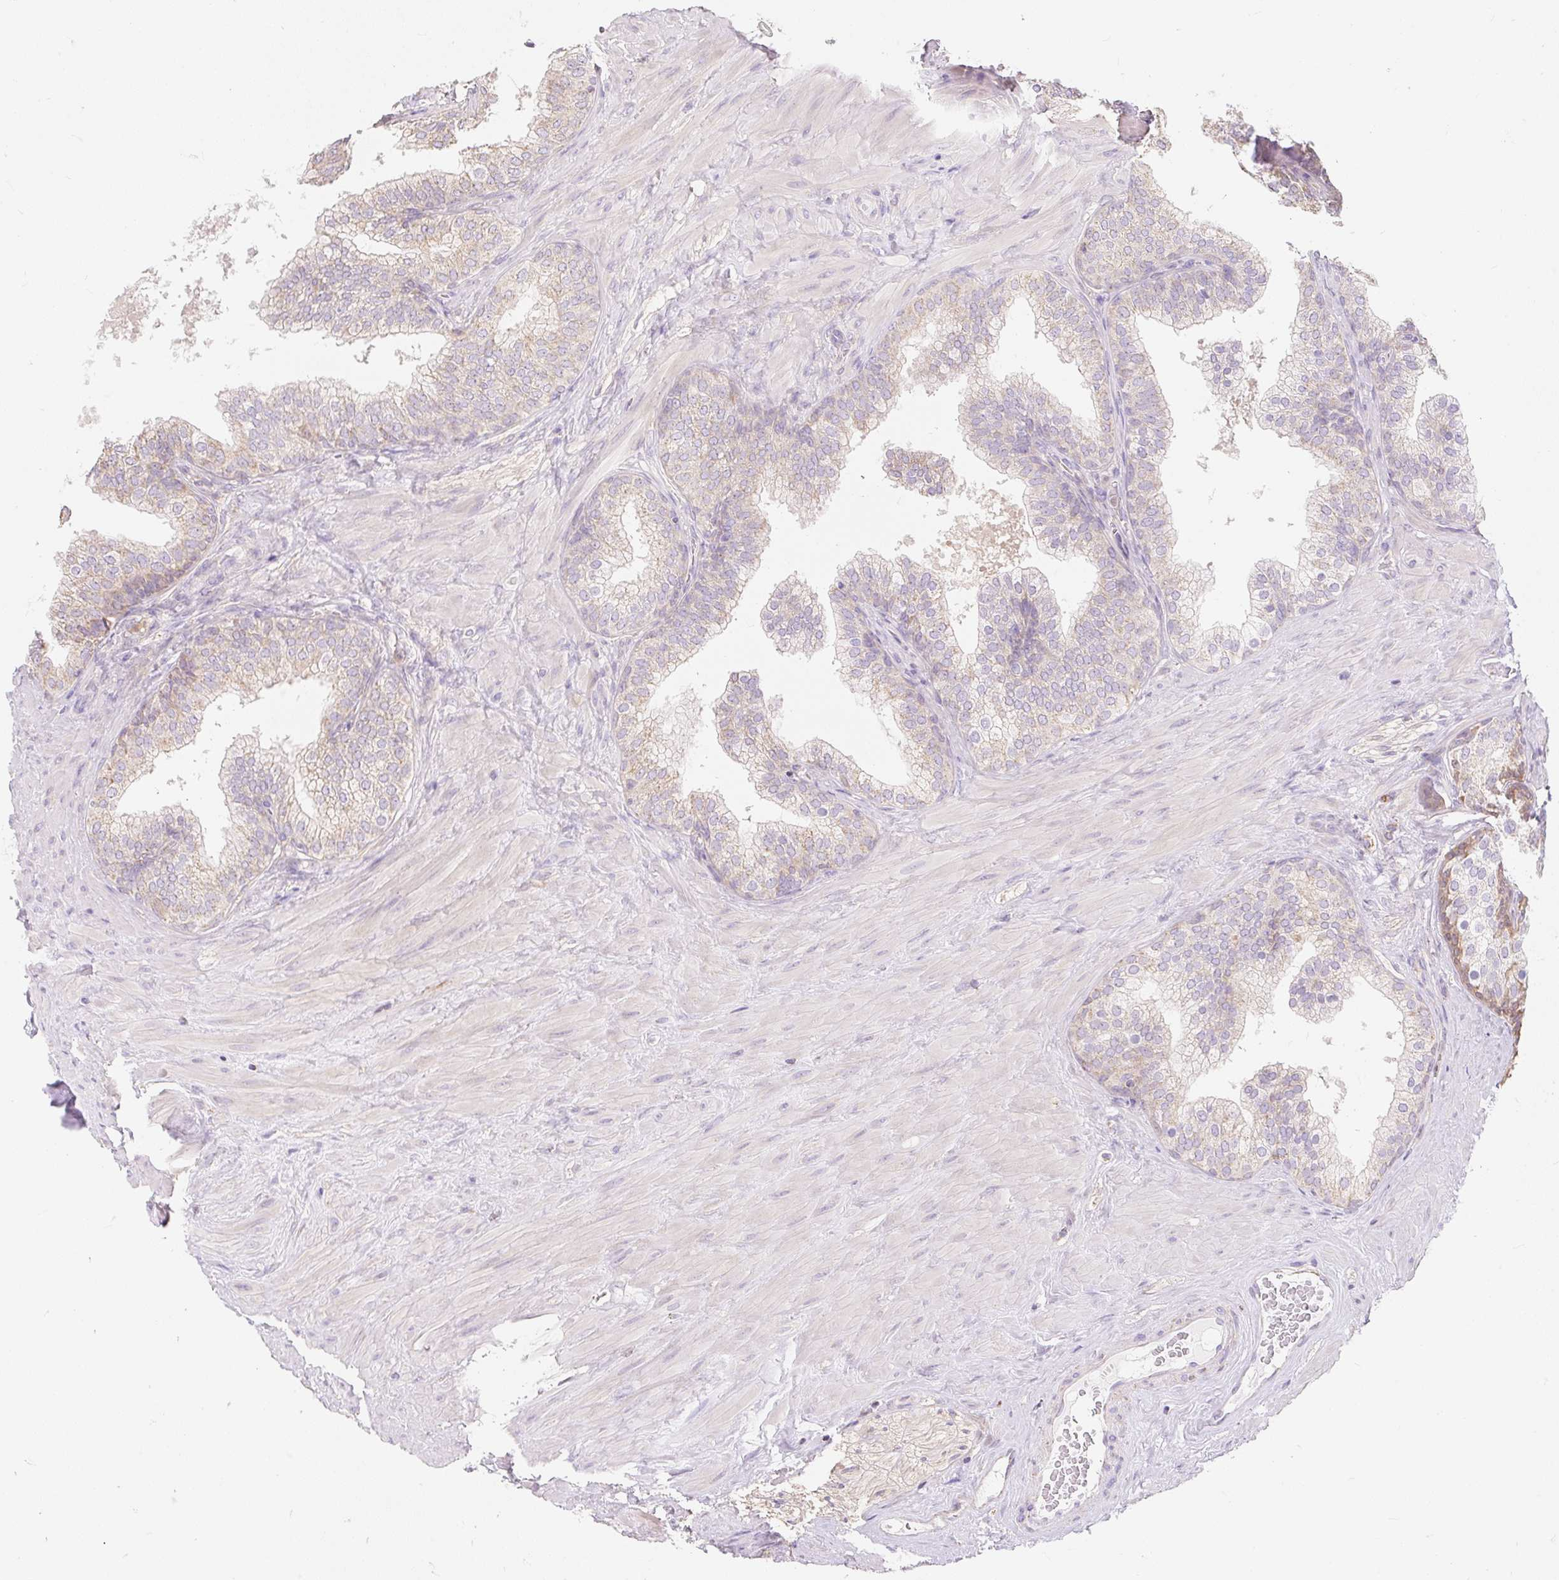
{"staining": {"intensity": "weak", "quantity": "25%-75%", "location": "cytoplasmic/membranous"}, "tissue": "prostate", "cell_type": "Glandular cells", "image_type": "normal", "snomed": [{"axis": "morphology", "description": "Normal tissue, NOS"}, {"axis": "topography", "description": "Prostate"}], "caption": "This is an image of immunohistochemistry staining of normal prostate, which shows weak positivity in the cytoplasmic/membranous of glandular cells.", "gene": "DHX35", "patient": {"sex": "male", "age": 60}}